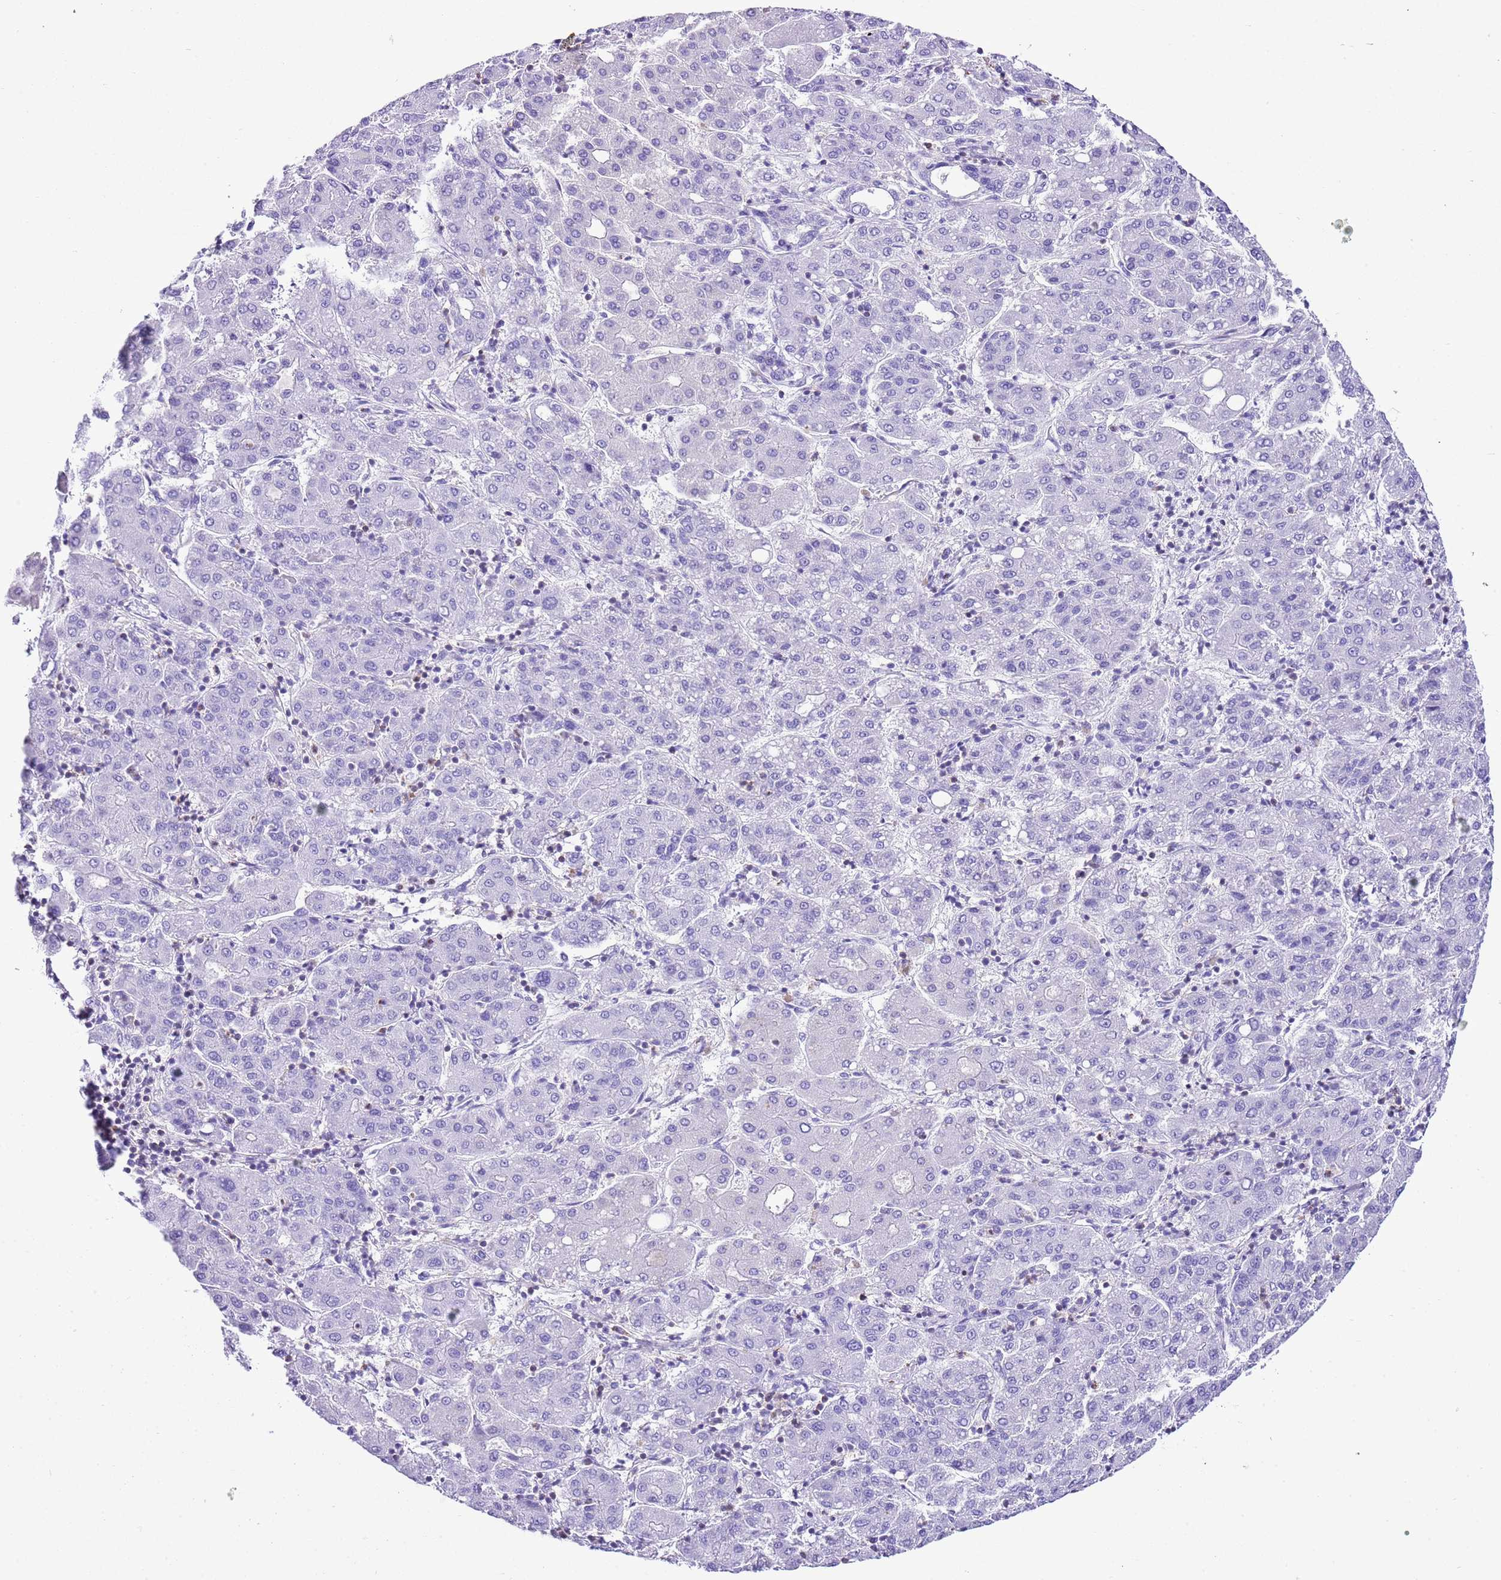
{"staining": {"intensity": "negative", "quantity": "none", "location": "none"}, "tissue": "liver cancer", "cell_type": "Tumor cells", "image_type": "cancer", "snomed": [{"axis": "morphology", "description": "Carcinoma, Hepatocellular, NOS"}, {"axis": "topography", "description": "Liver"}], "caption": "There is no significant staining in tumor cells of liver cancer (hepatocellular carcinoma). (DAB immunohistochemistry with hematoxylin counter stain).", "gene": "CNN2", "patient": {"sex": "male", "age": 65}}